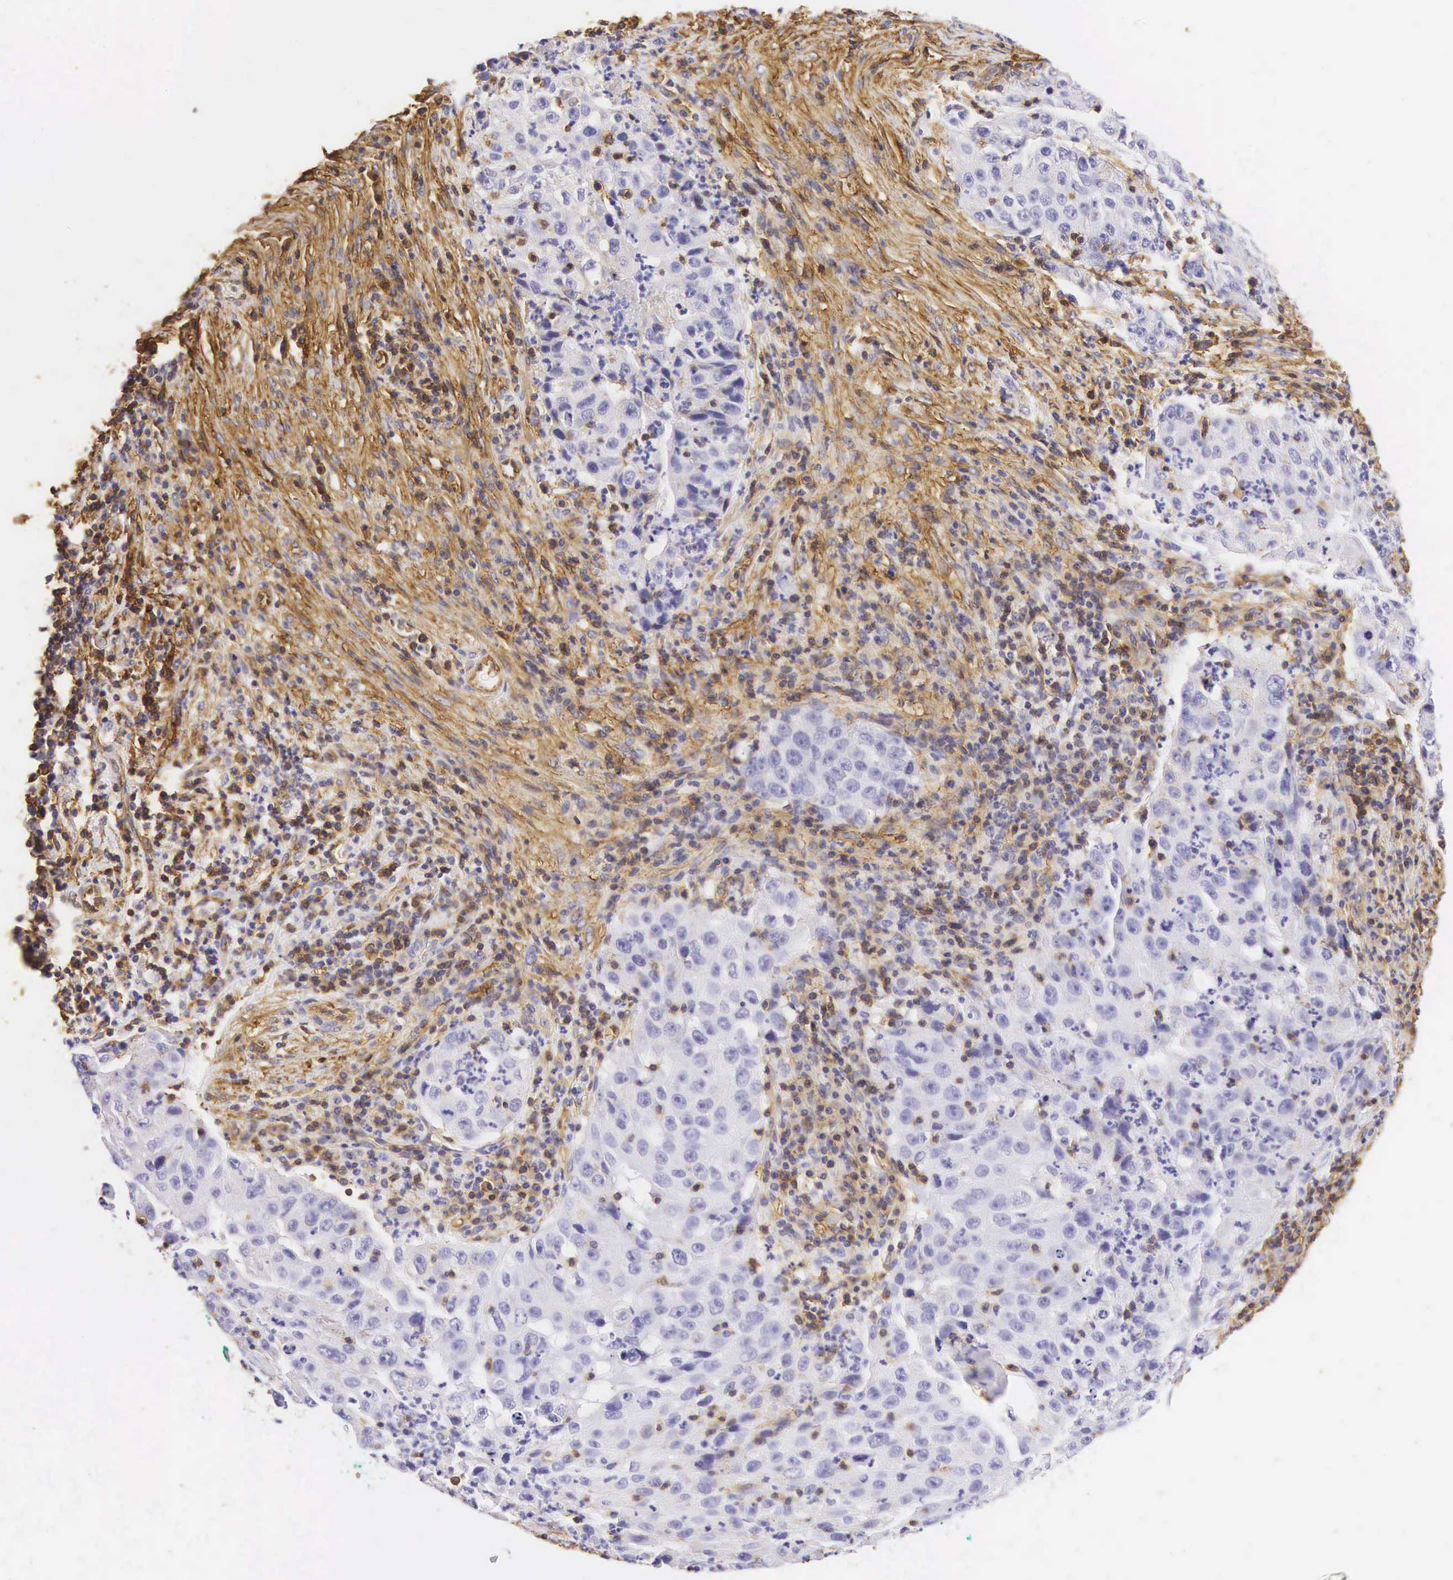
{"staining": {"intensity": "weak", "quantity": "<25%", "location": "cytoplasmic/membranous"}, "tissue": "lung cancer", "cell_type": "Tumor cells", "image_type": "cancer", "snomed": [{"axis": "morphology", "description": "Squamous cell carcinoma, NOS"}, {"axis": "topography", "description": "Lung"}], "caption": "Image shows no significant protein positivity in tumor cells of lung cancer (squamous cell carcinoma).", "gene": "CD99", "patient": {"sex": "male", "age": 64}}